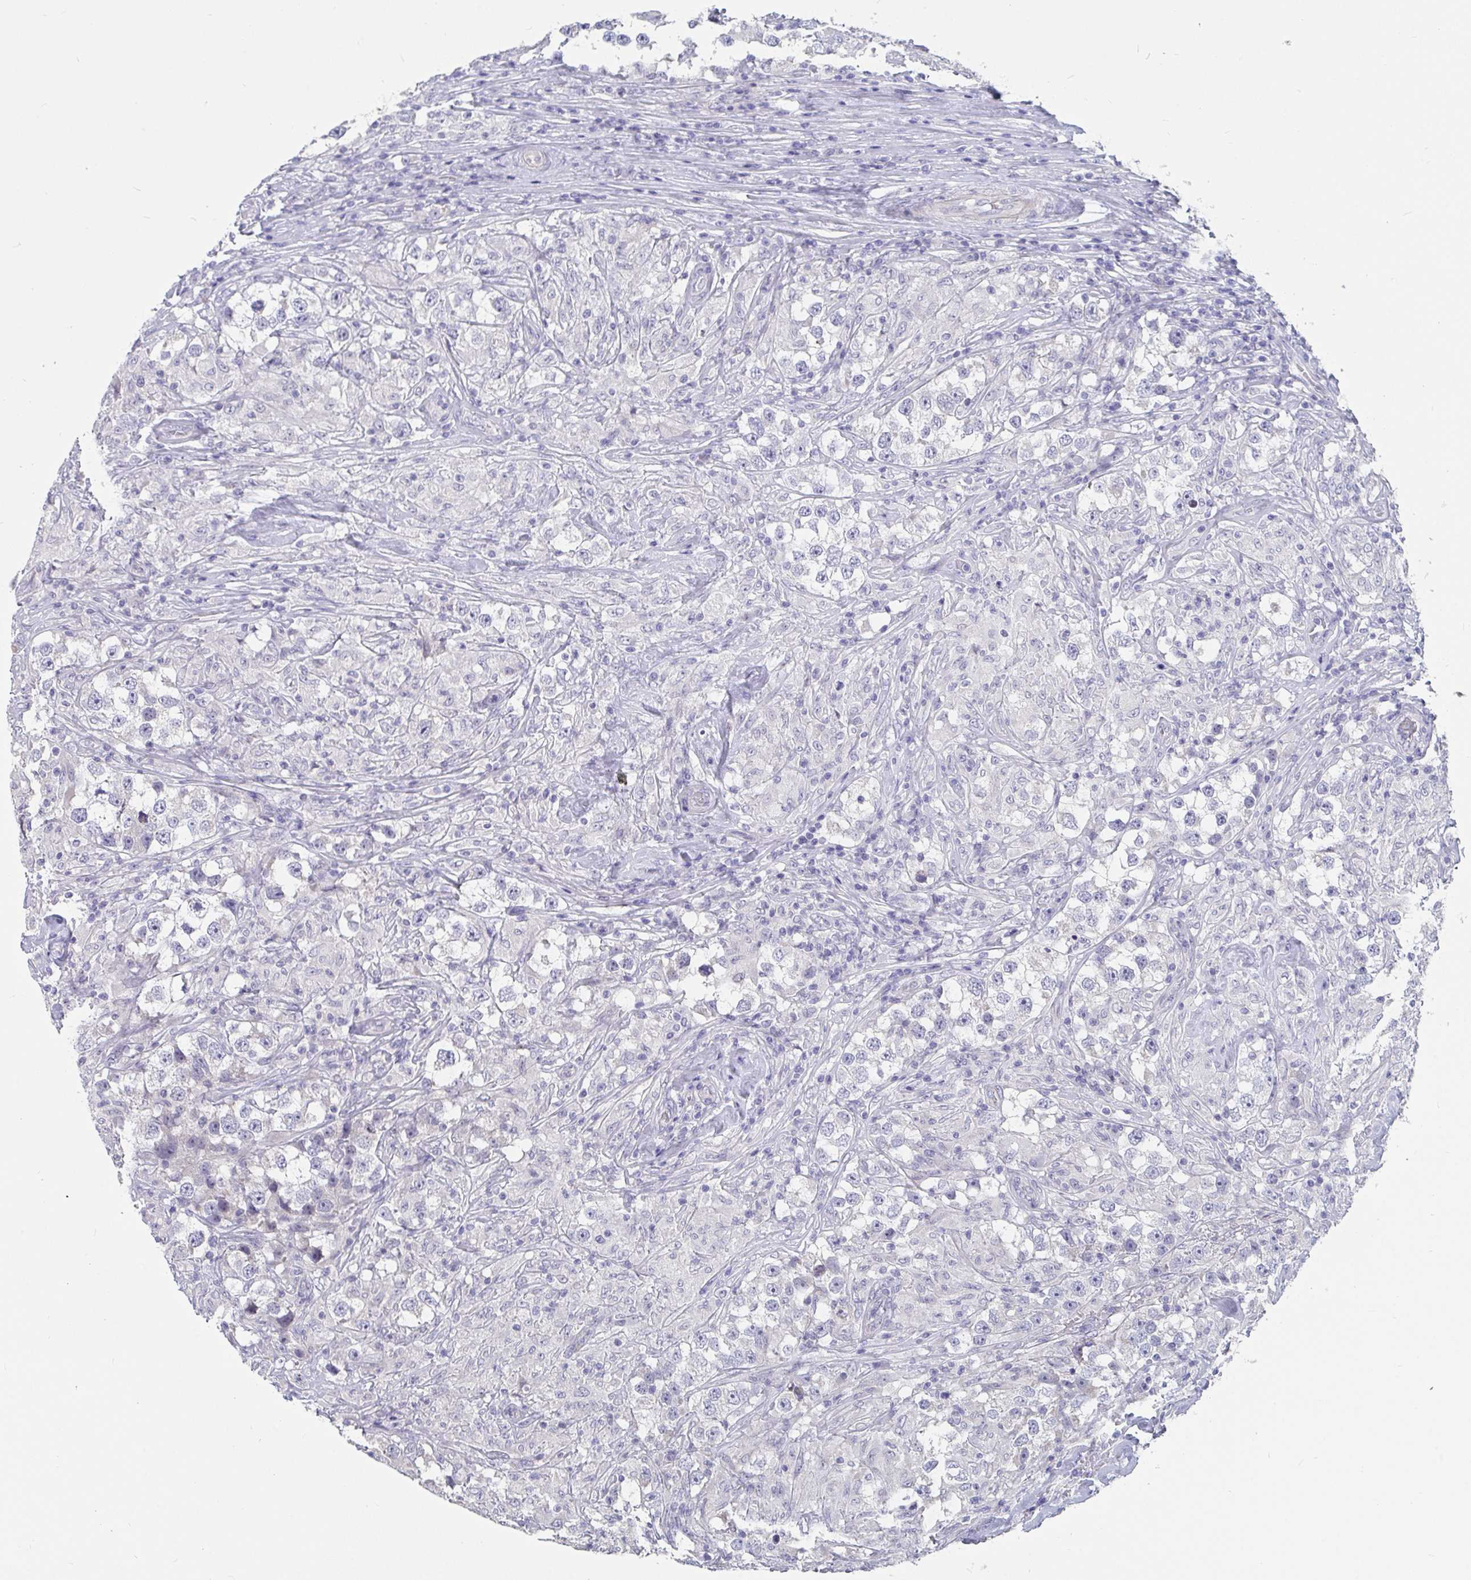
{"staining": {"intensity": "negative", "quantity": "none", "location": "none"}, "tissue": "testis cancer", "cell_type": "Tumor cells", "image_type": "cancer", "snomed": [{"axis": "morphology", "description": "Seminoma, NOS"}, {"axis": "topography", "description": "Testis"}], "caption": "Tumor cells are negative for brown protein staining in testis cancer (seminoma).", "gene": "FAM156B", "patient": {"sex": "male", "age": 46}}